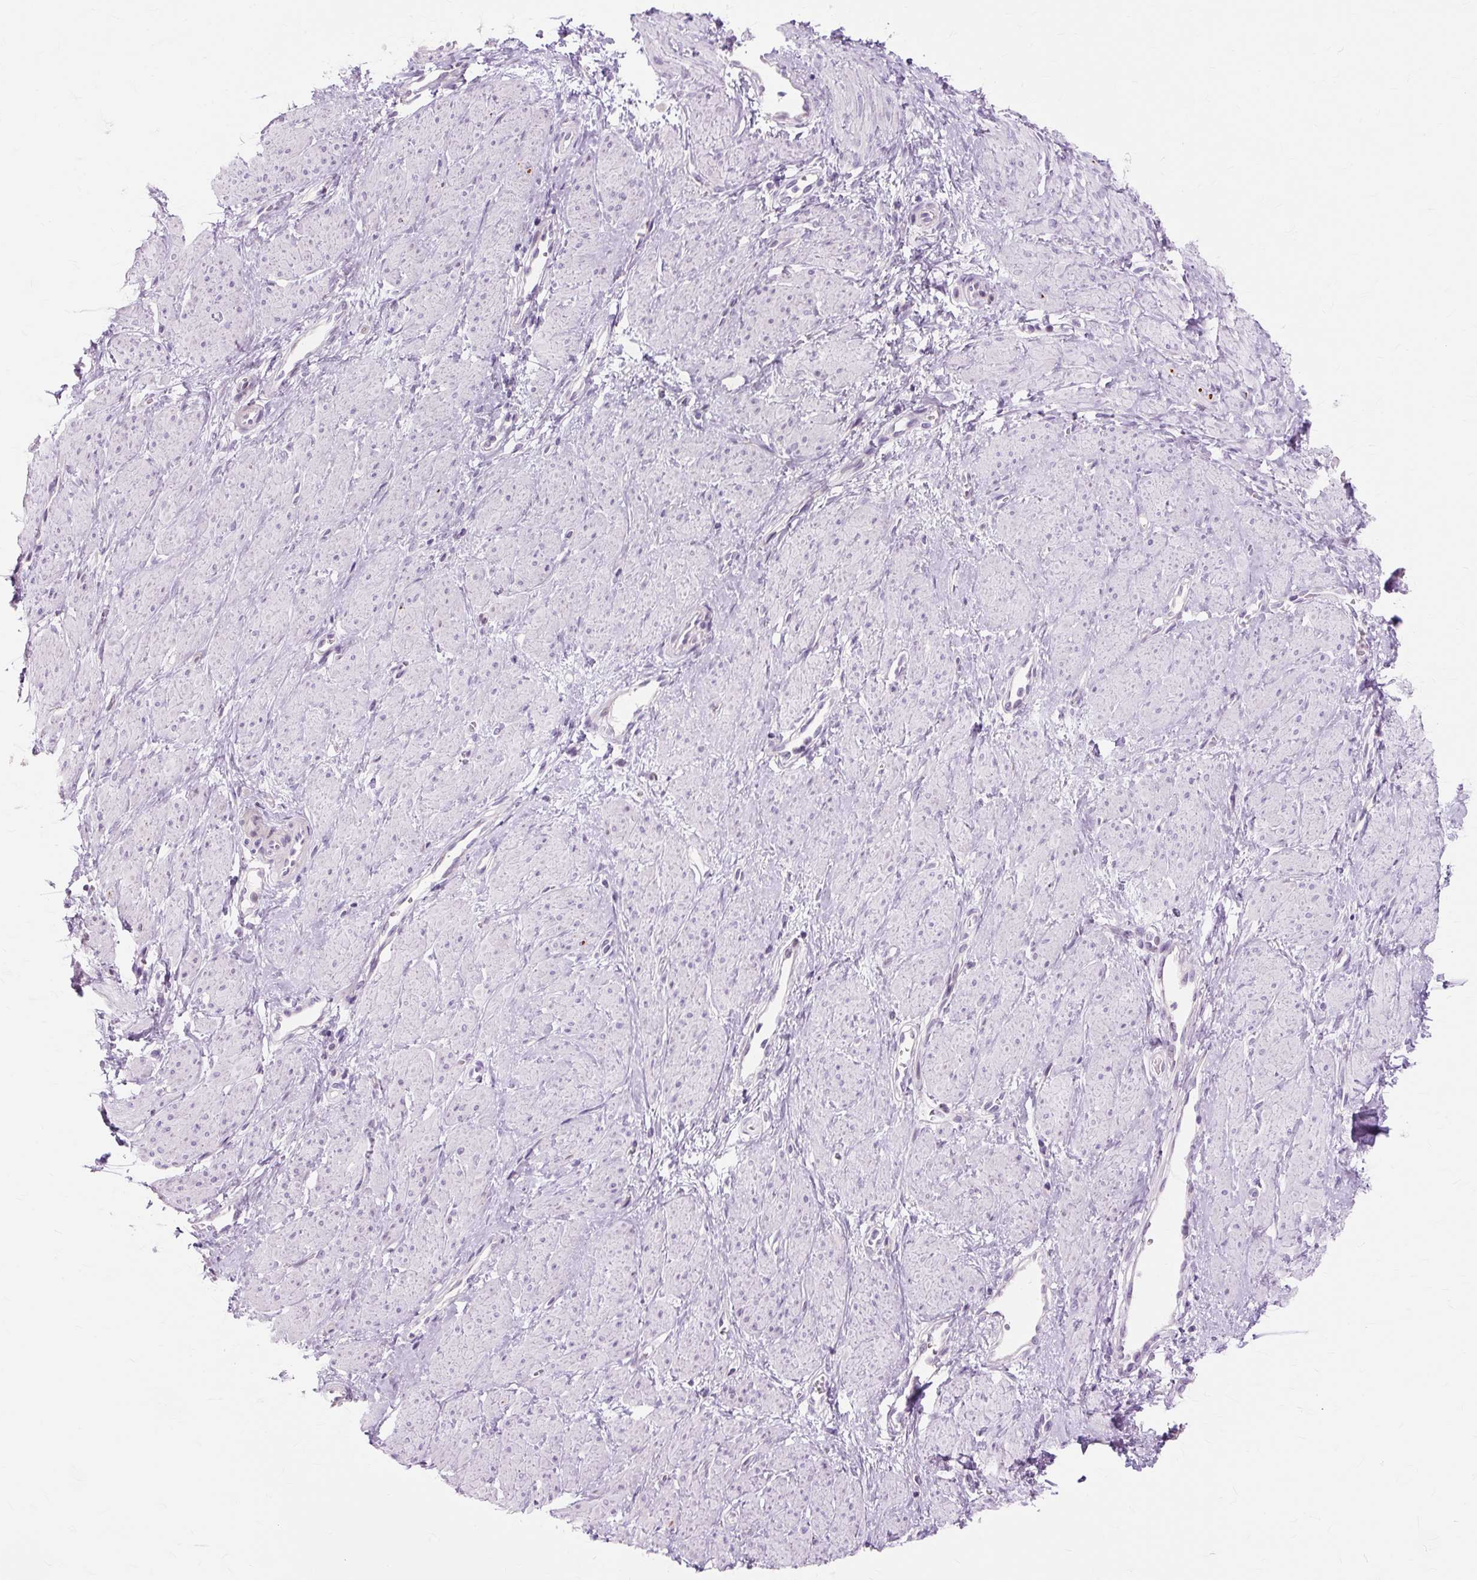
{"staining": {"intensity": "negative", "quantity": "none", "location": "none"}, "tissue": "smooth muscle", "cell_type": "Smooth muscle cells", "image_type": "normal", "snomed": [{"axis": "morphology", "description": "Normal tissue, NOS"}, {"axis": "topography", "description": "Smooth muscle"}, {"axis": "topography", "description": "Uterus"}], "caption": "High power microscopy micrograph of an immunohistochemistry image of unremarkable smooth muscle, revealing no significant expression in smooth muscle cells. The staining is performed using DAB brown chromogen with nuclei counter-stained in using hematoxylin.", "gene": "IRX2", "patient": {"sex": "female", "age": 39}}